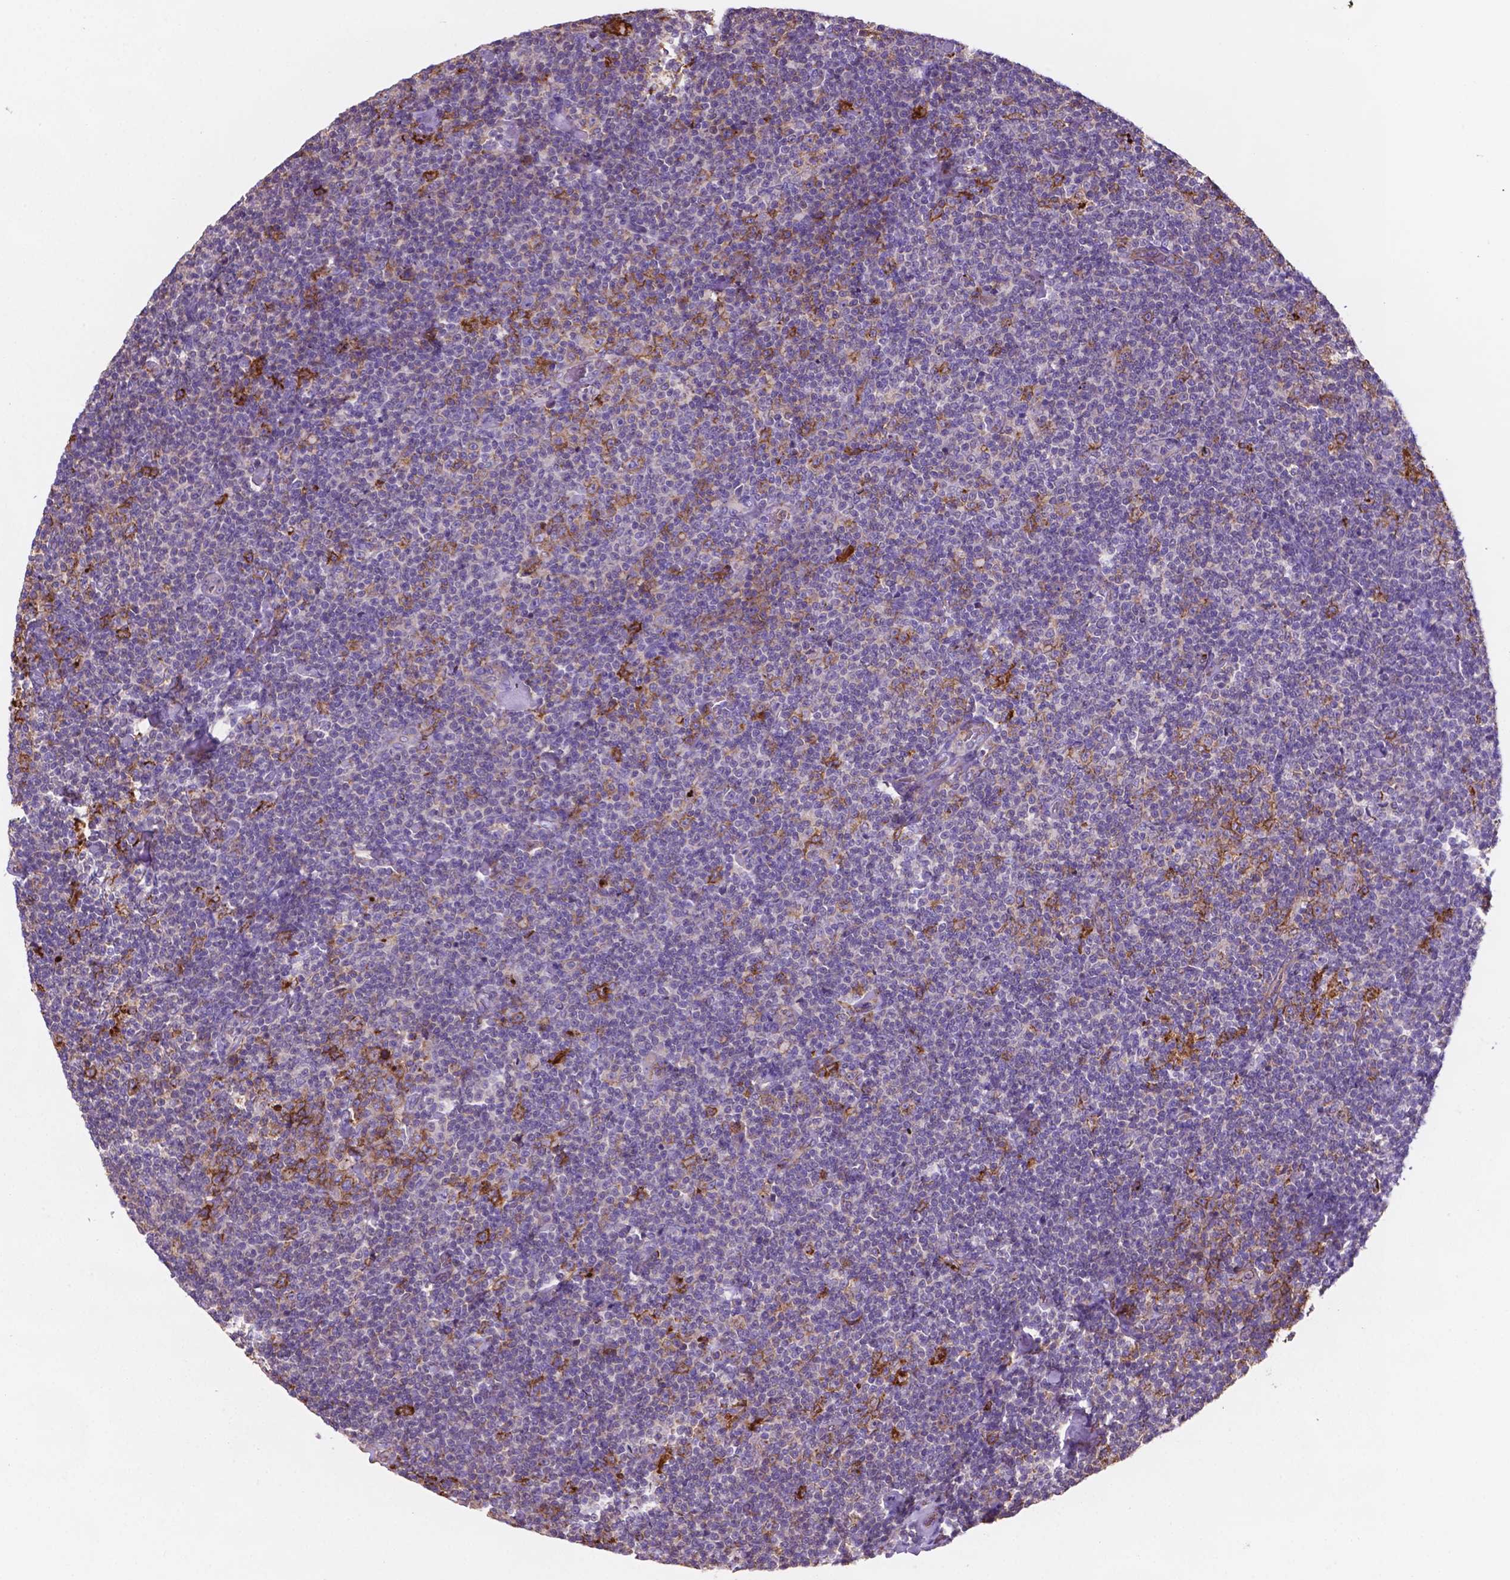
{"staining": {"intensity": "moderate", "quantity": "<25%", "location": "cytoplasmic/membranous"}, "tissue": "lymphoma", "cell_type": "Tumor cells", "image_type": "cancer", "snomed": [{"axis": "morphology", "description": "Malignant lymphoma, non-Hodgkin's type, Low grade"}, {"axis": "topography", "description": "Lymph node"}], "caption": "The histopathology image reveals staining of lymphoma, revealing moderate cytoplasmic/membranous protein positivity (brown color) within tumor cells. (DAB = brown stain, brightfield microscopy at high magnification).", "gene": "MKRN2OS", "patient": {"sex": "male", "age": 81}}